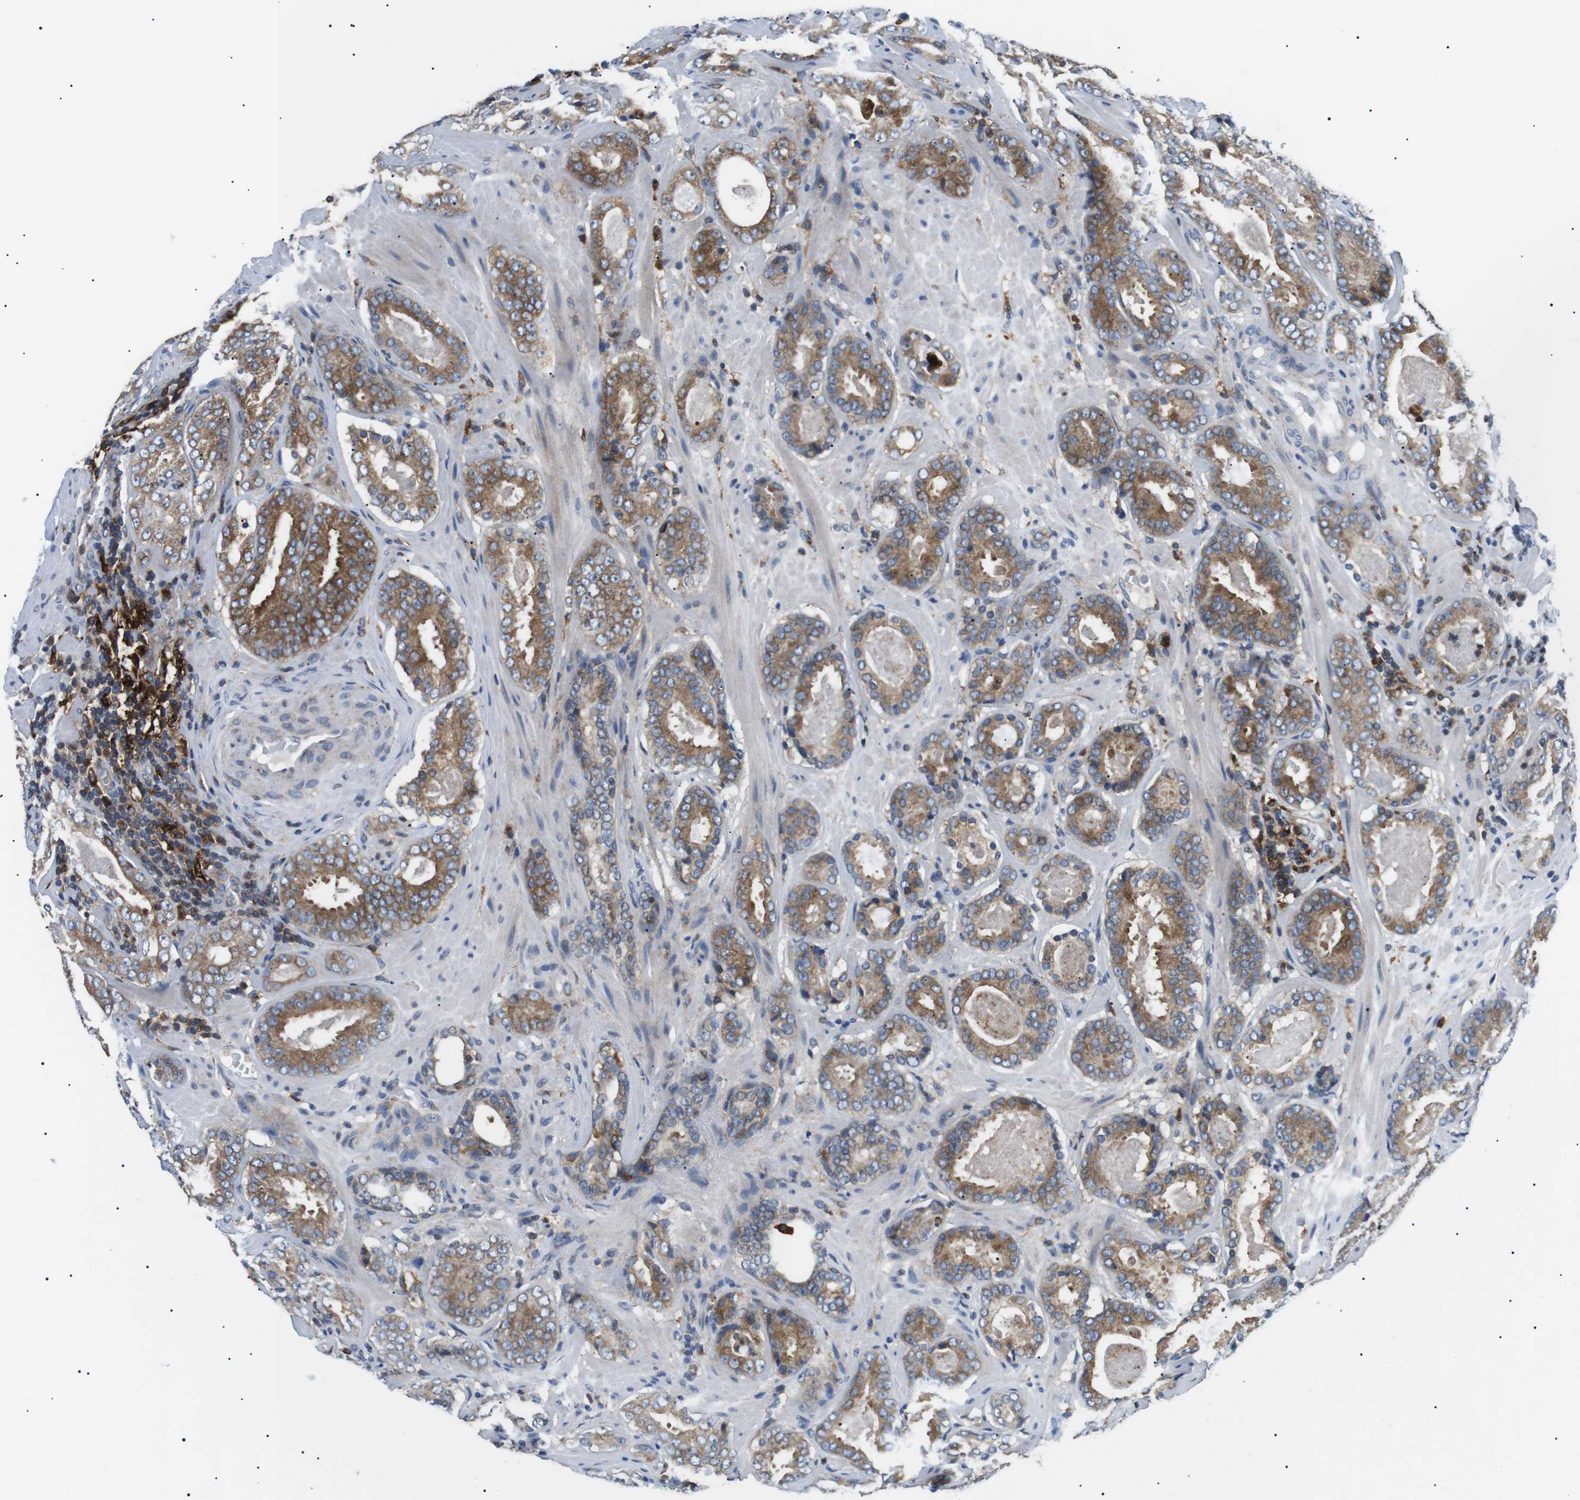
{"staining": {"intensity": "moderate", "quantity": ">75%", "location": "cytoplasmic/membranous"}, "tissue": "prostate cancer", "cell_type": "Tumor cells", "image_type": "cancer", "snomed": [{"axis": "morphology", "description": "Adenocarcinoma, Low grade"}, {"axis": "topography", "description": "Prostate"}], "caption": "Protein positivity by IHC demonstrates moderate cytoplasmic/membranous positivity in approximately >75% of tumor cells in prostate low-grade adenocarcinoma.", "gene": "RAB9A", "patient": {"sex": "male", "age": 69}}